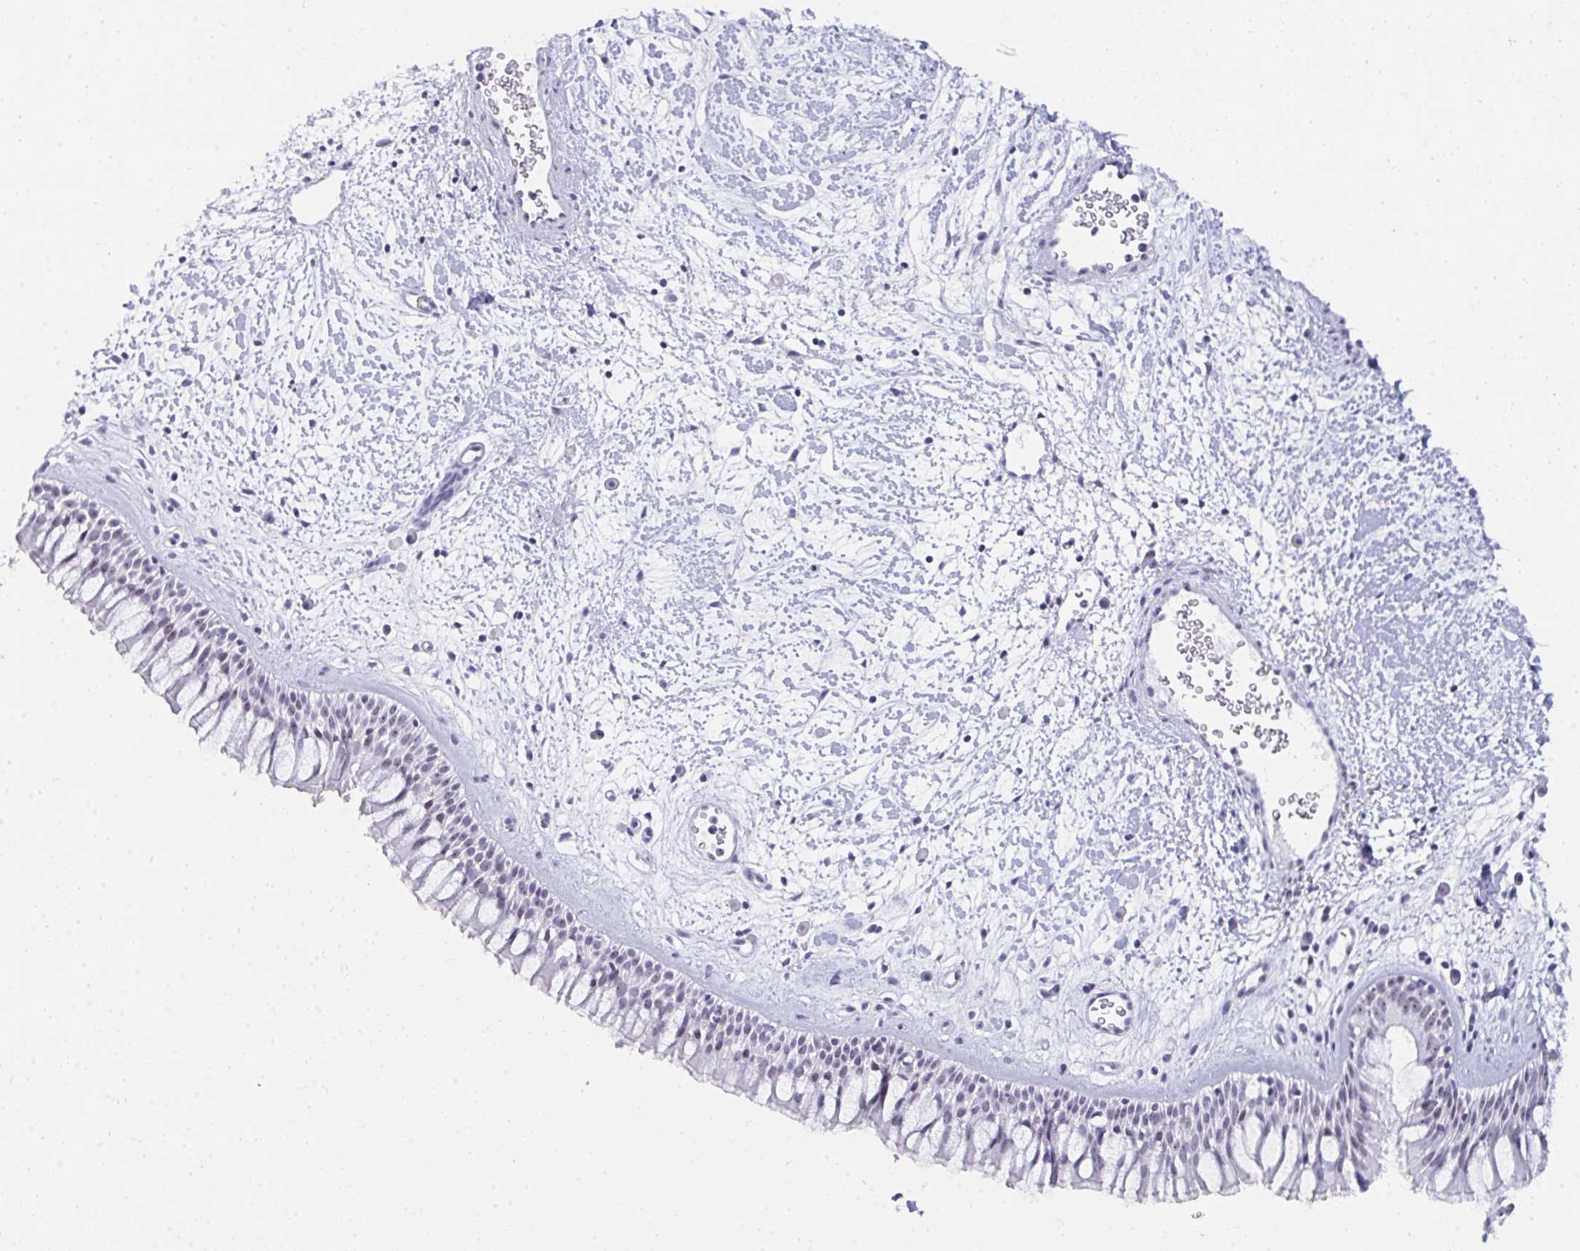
{"staining": {"intensity": "moderate", "quantity": "25%-75%", "location": "nuclear"}, "tissue": "nasopharynx", "cell_type": "Respiratory epithelial cells", "image_type": "normal", "snomed": [{"axis": "morphology", "description": "Normal tissue, NOS"}, {"axis": "topography", "description": "Nasopharynx"}], "caption": "Nasopharynx stained with a brown dye shows moderate nuclear positive staining in about 25%-75% of respiratory epithelial cells.", "gene": "NOP10", "patient": {"sex": "male", "age": 65}}